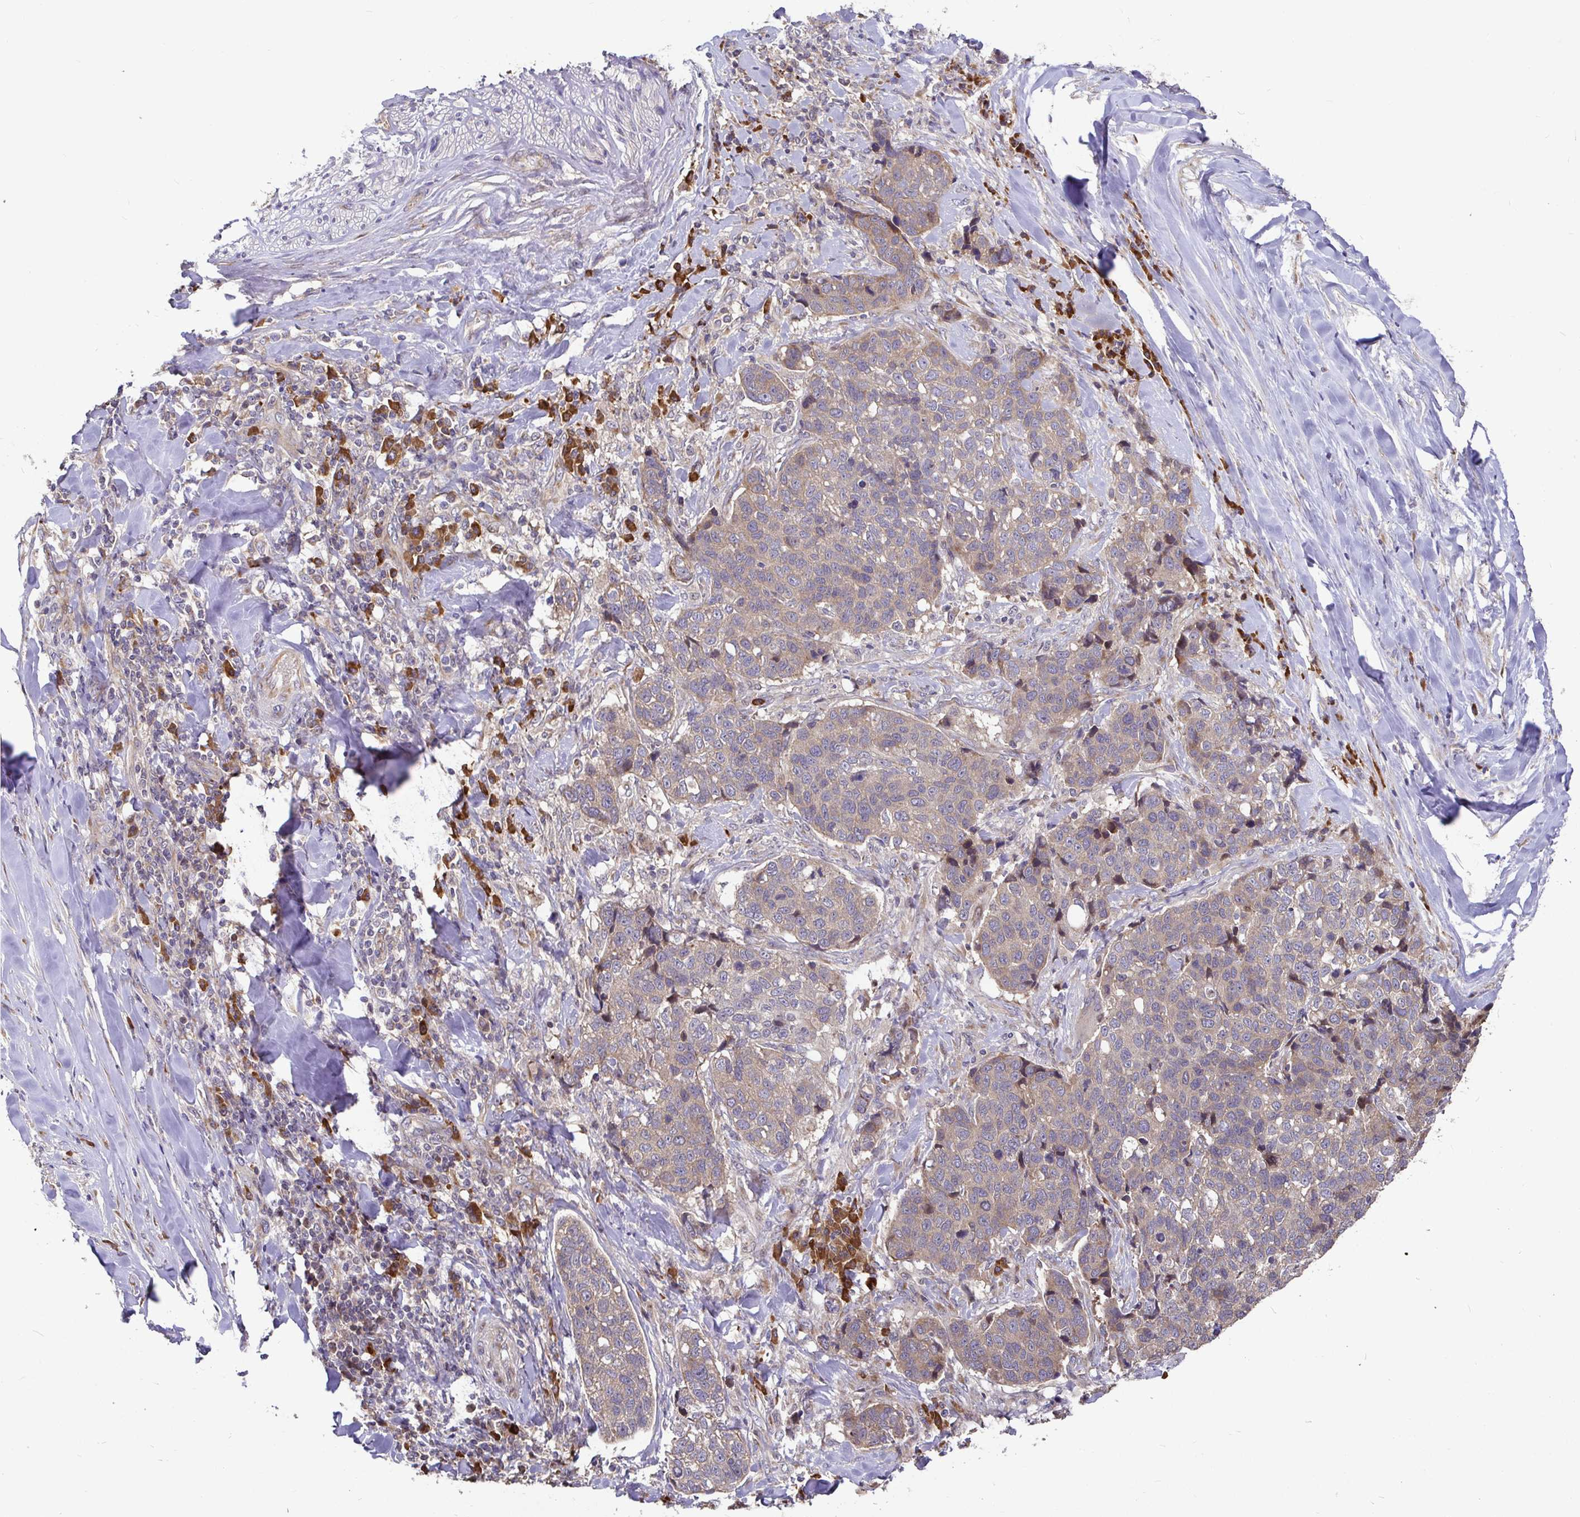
{"staining": {"intensity": "weak", "quantity": "<25%", "location": "cytoplasmic/membranous"}, "tissue": "lung cancer", "cell_type": "Tumor cells", "image_type": "cancer", "snomed": [{"axis": "morphology", "description": "Squamous cell carcinoma, NOS"}, {"axis": "topography", "description": "Lymph node"}, {"axis": "topography", "description": "Lung"}], "caption": "The image exhibits no staining of tumor cells in squamous cell carcinoma (lung).", "gene": "ELP1", "patient": {"sex": "male", "age": 61}}